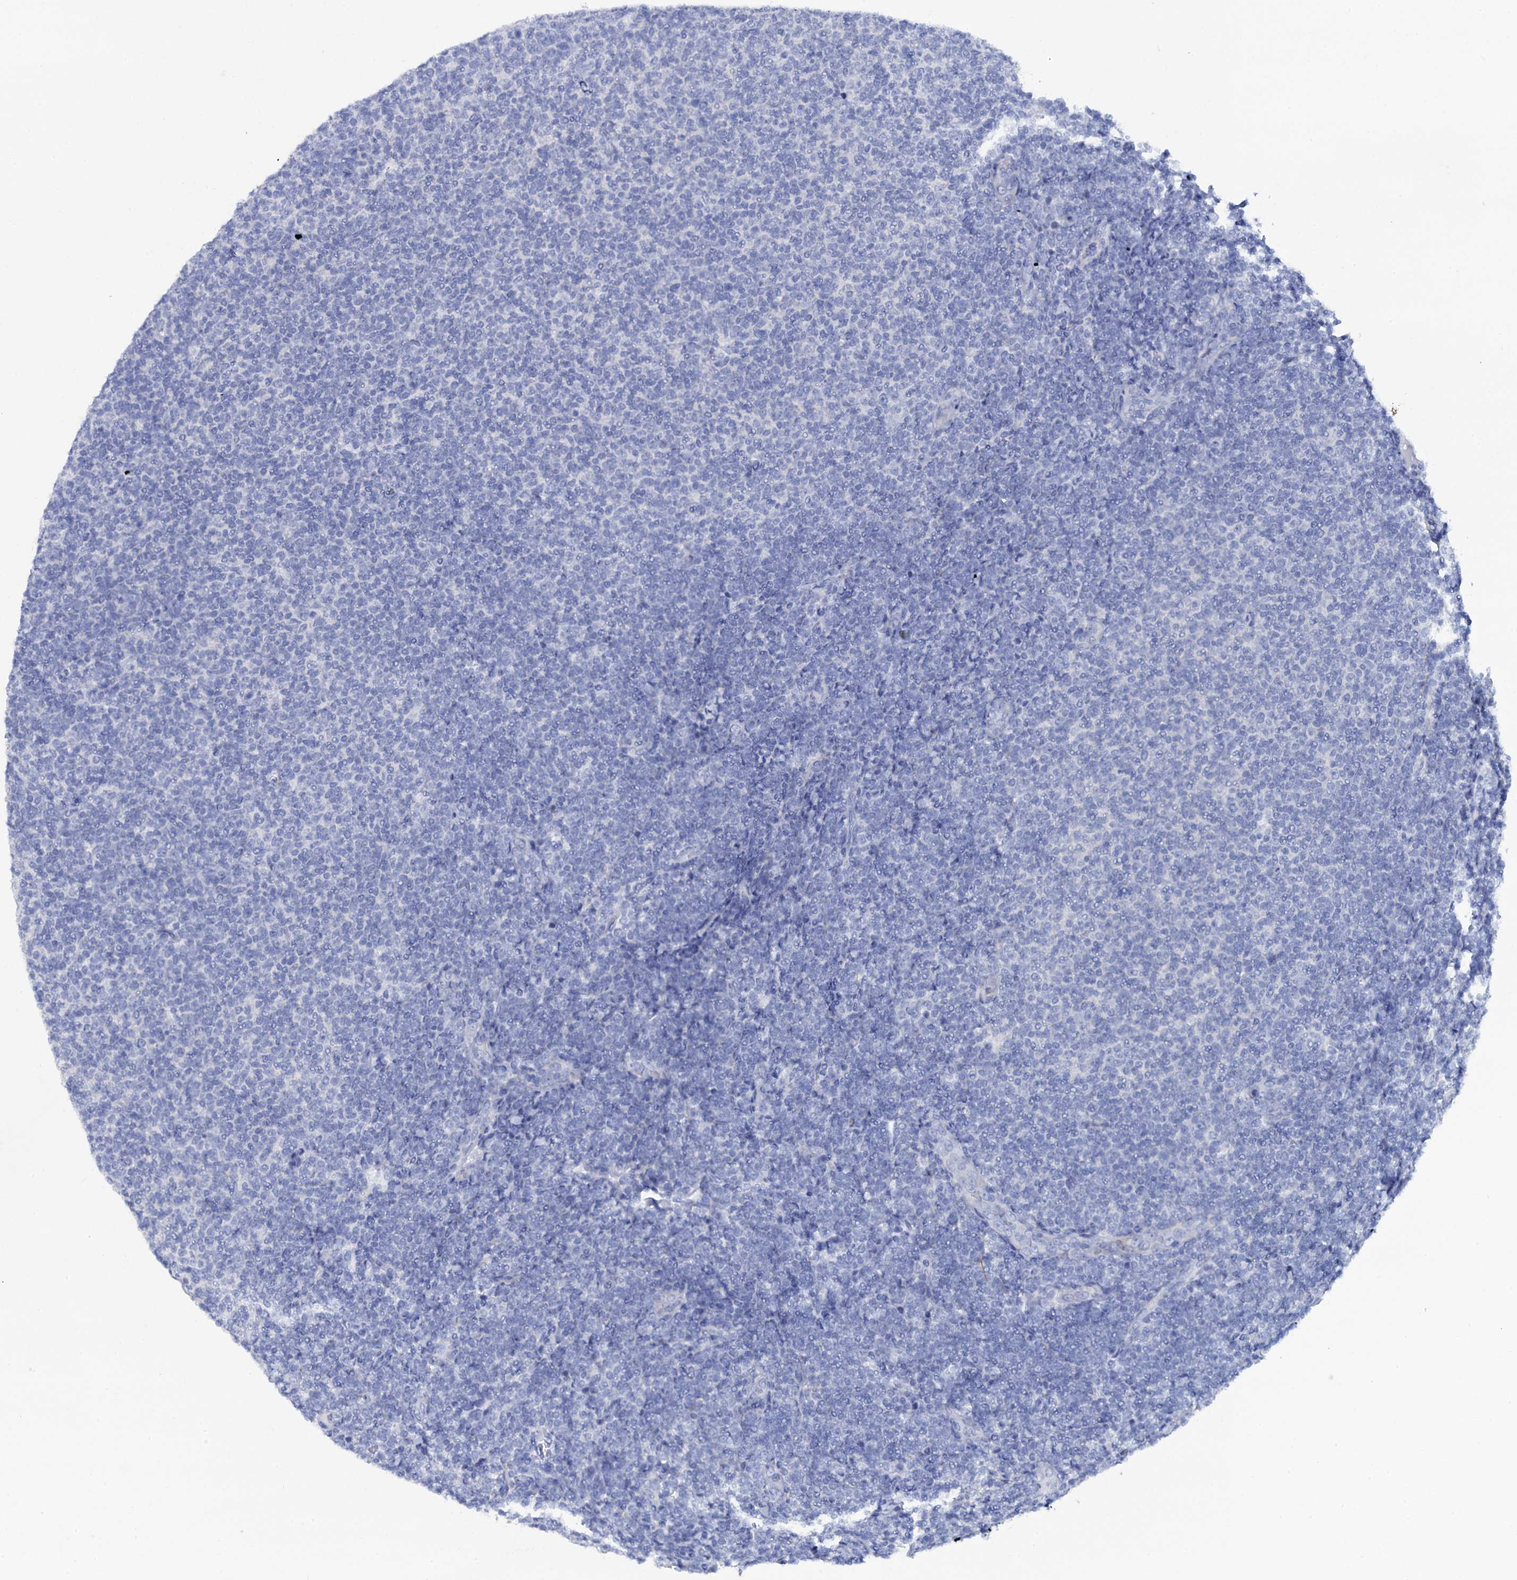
{"staining": {"intensity": "negative", "quantity": "none", "location": "none"}, "tissue": "lymphoma", "cell_type": "Tumor cells", "image_type": "cancer", "snomed": [{"axis": "morphology", "description": "Malignant lymphoma, non-Hodgkin's type, Low grade"}, {"axis": "topography", "description": "Lymph node"}], "caption": "Micrograph shows no protein positivity in tumor cells of malignant lymphoma, non-Hodgkin's type (low-grade) tissue.", "gene": "RAB3IP", "patient": {"sex": "male", "age": 66}}